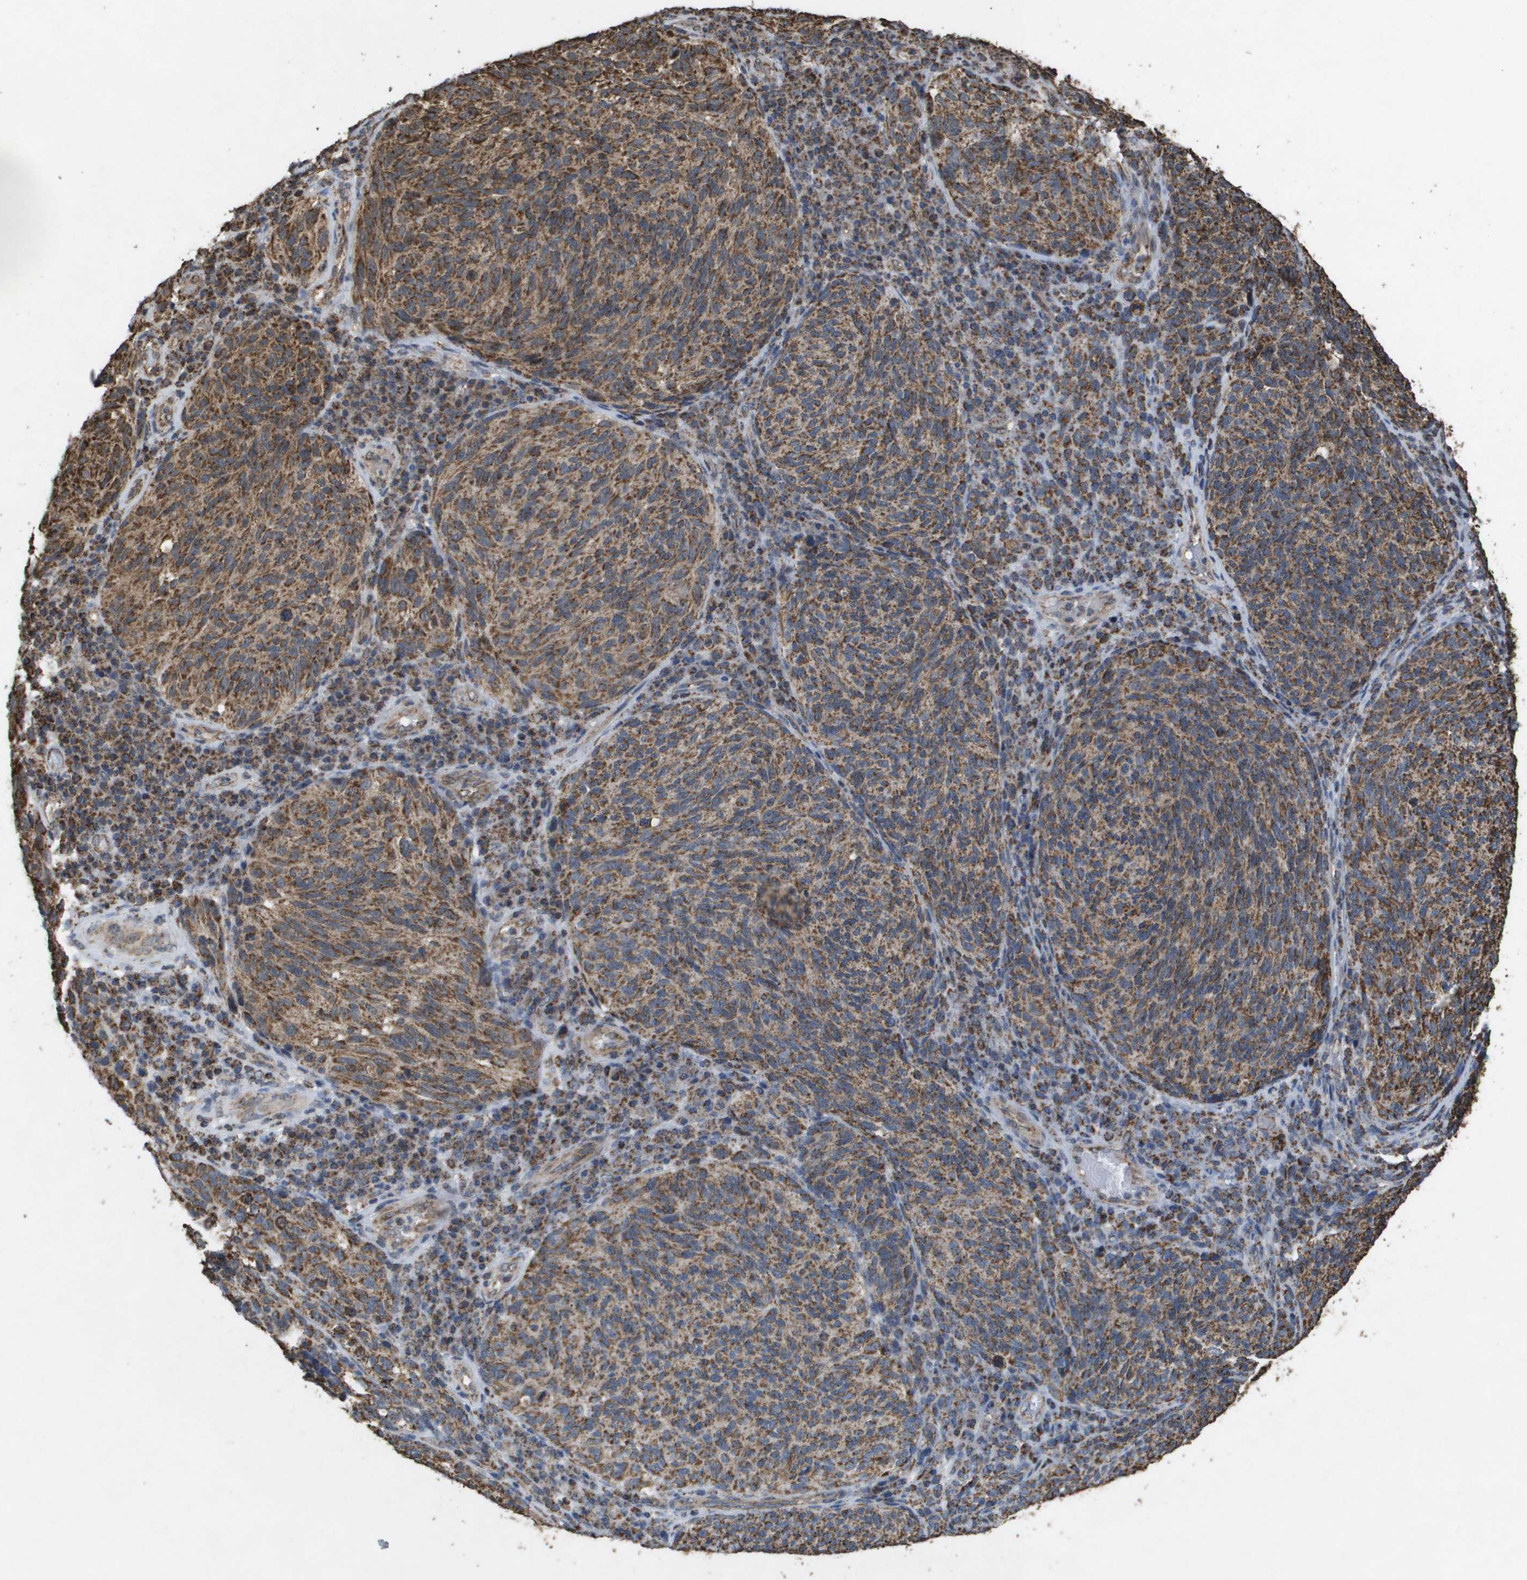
{"staining": {"intensity": "moderate", "quantity": ">75%", "location": "cytoplasmic/membranous"}, "tissue": "melanoma", "cell_type": "Tumor cells", "image_type": "cancer", "snomed": [{"axis": "morphology", "description": "Malignant melanoma, NOS"}, {"axis": "topography", "description": "Skin"}], "caption": "An image of malignant melanoma stained for a protein displays moderate cytoplasmic/membranous brown staining in tumor cells.", "gene": "HSPE1", "patient": {"sex": "female", "age": 73}}